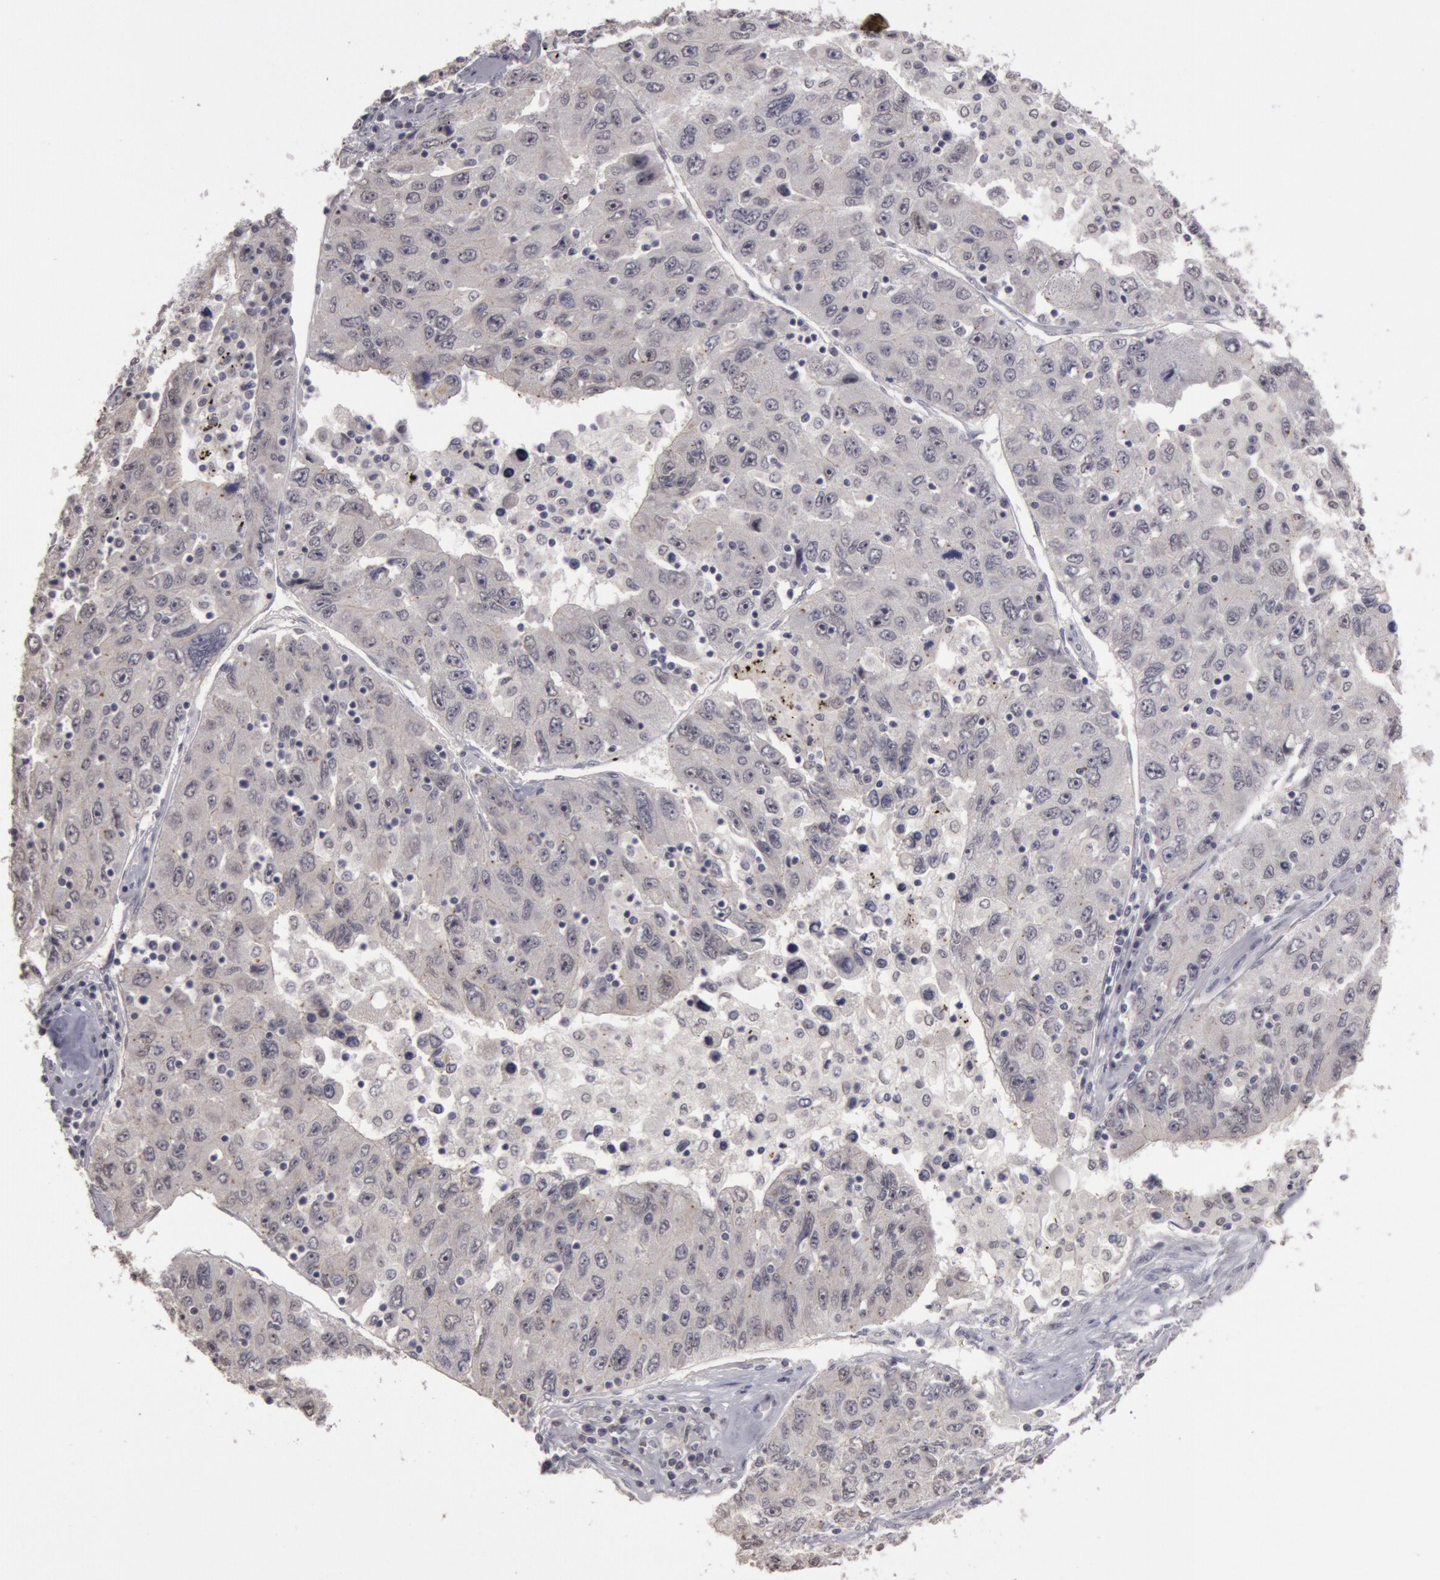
{"staining": {"intensity": "negative", "quantity": "none", "location": "none"}, "tissue": "liver cancer", "cell_type": "Tumor cells", "image_type": "cancer", "snomed": [{"axis": "morphology", "description": "Carcinoma, Hepatocellular, NOS"}, {"axis": "topography", "description": "Liver"}], "caption": "A photomicrograph of liver cancer stained for a protein shows no brown staining in tumor cells.", "gene": "RIMBP3C", "patient": {"sex": "male", "age": 49}}